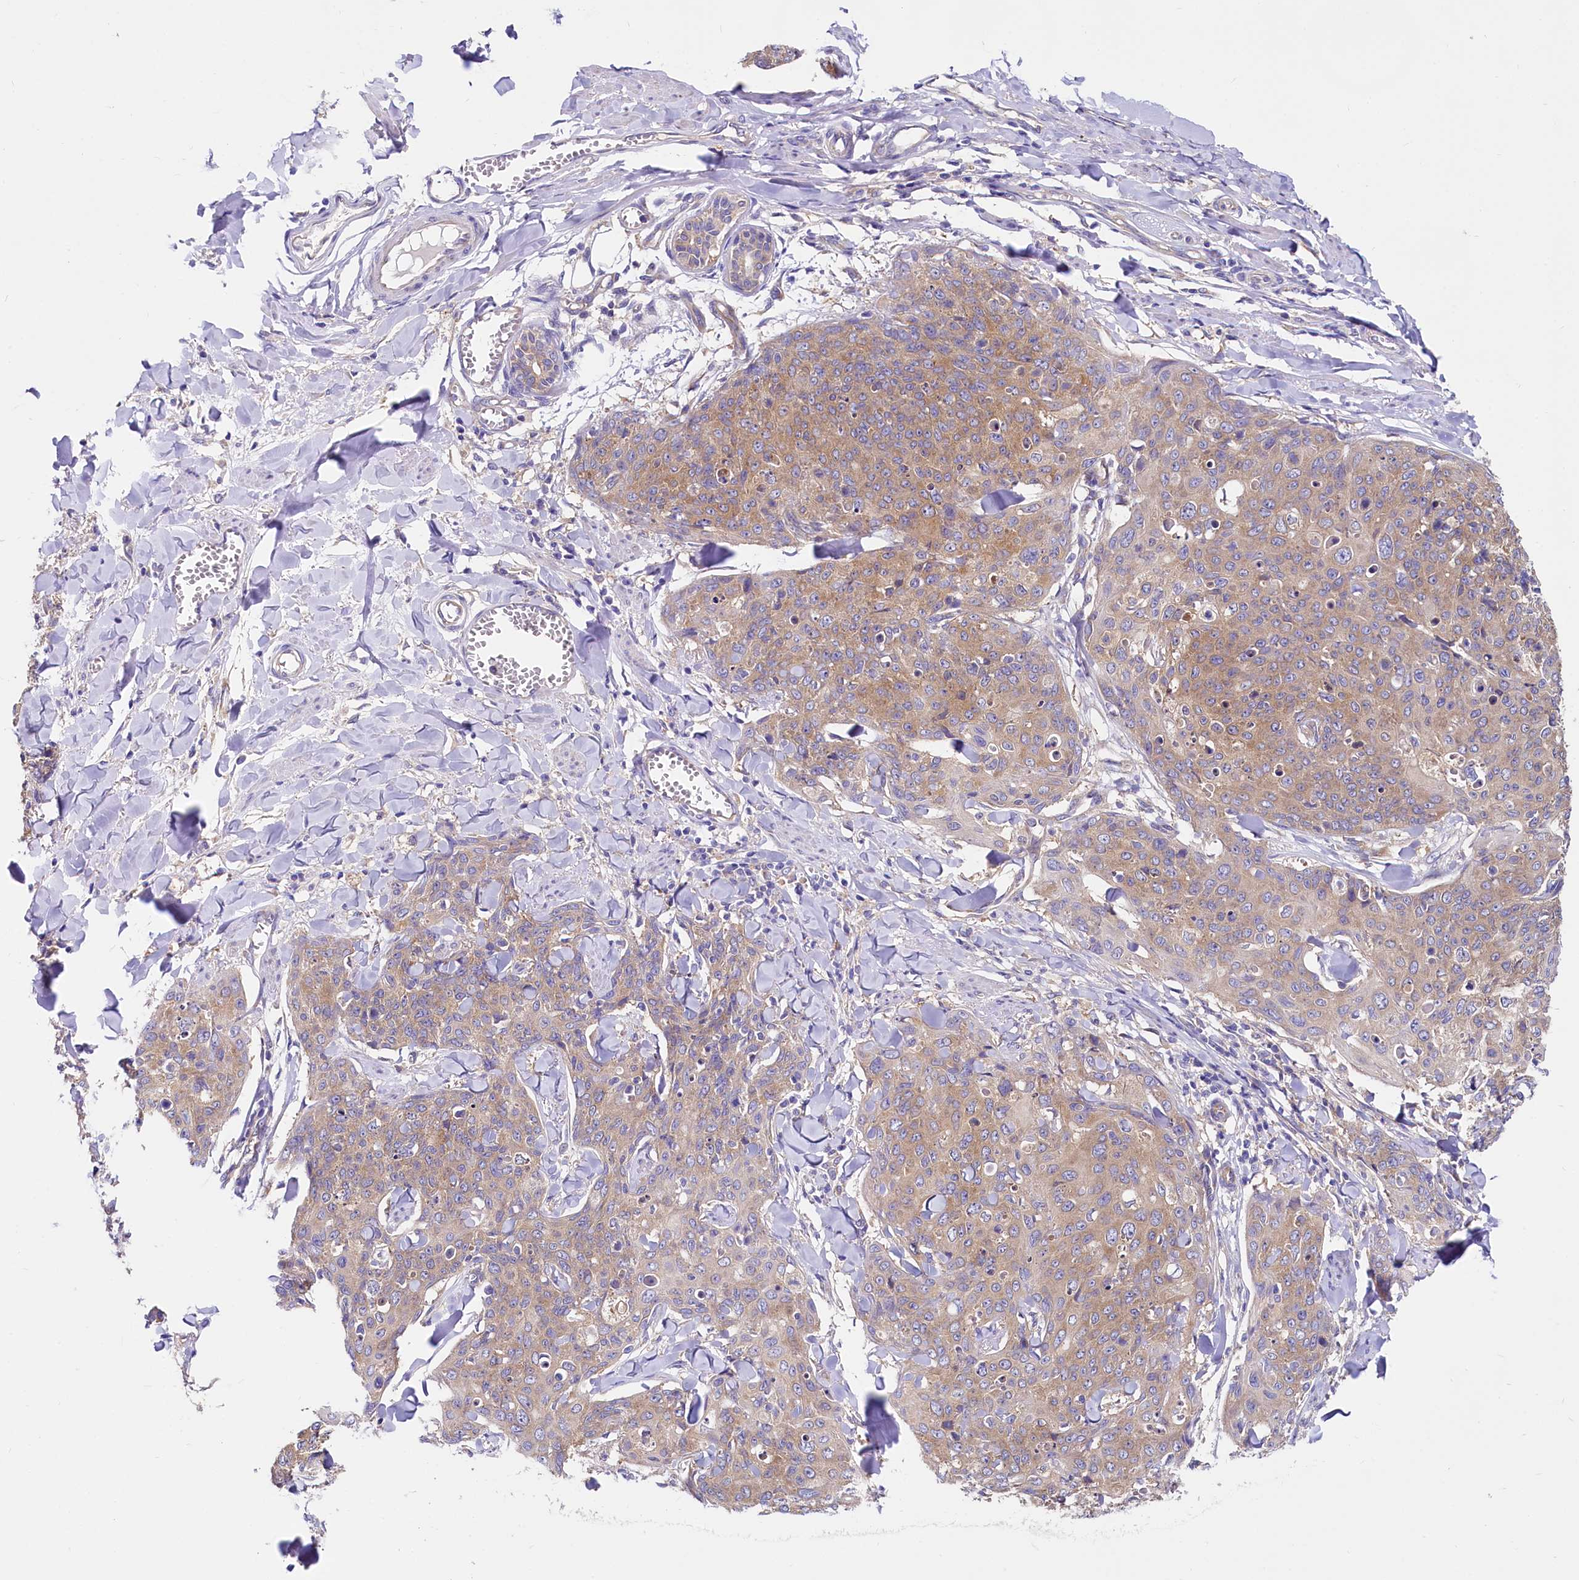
{"staining": {"intensity": "moderate", "quantity": ">75%", "location": "cytoplasmic/membranous"}, "tissue": "skin cancer", "cell_type": "Tumor cells", "image_type": "cancer", "snomed": [{"axis": "morphology", "description": "Squamous cell carcinoma, NOS"}, {"axis": "topography", "description": "Skin"}, {"axis": "topography", "description": "Vulva"}], "caption": "Skin cancer was stained to show a protein in brown. There is medium levels of moderate cytoplasmic/membranous staining in about >75% of tumor cells. Immunohistochemistry (ihc) stains the protein in brown and the nuclei are stained blue.", "gene": "QARS1", "patient": {"sex": "female", "age": 85}}